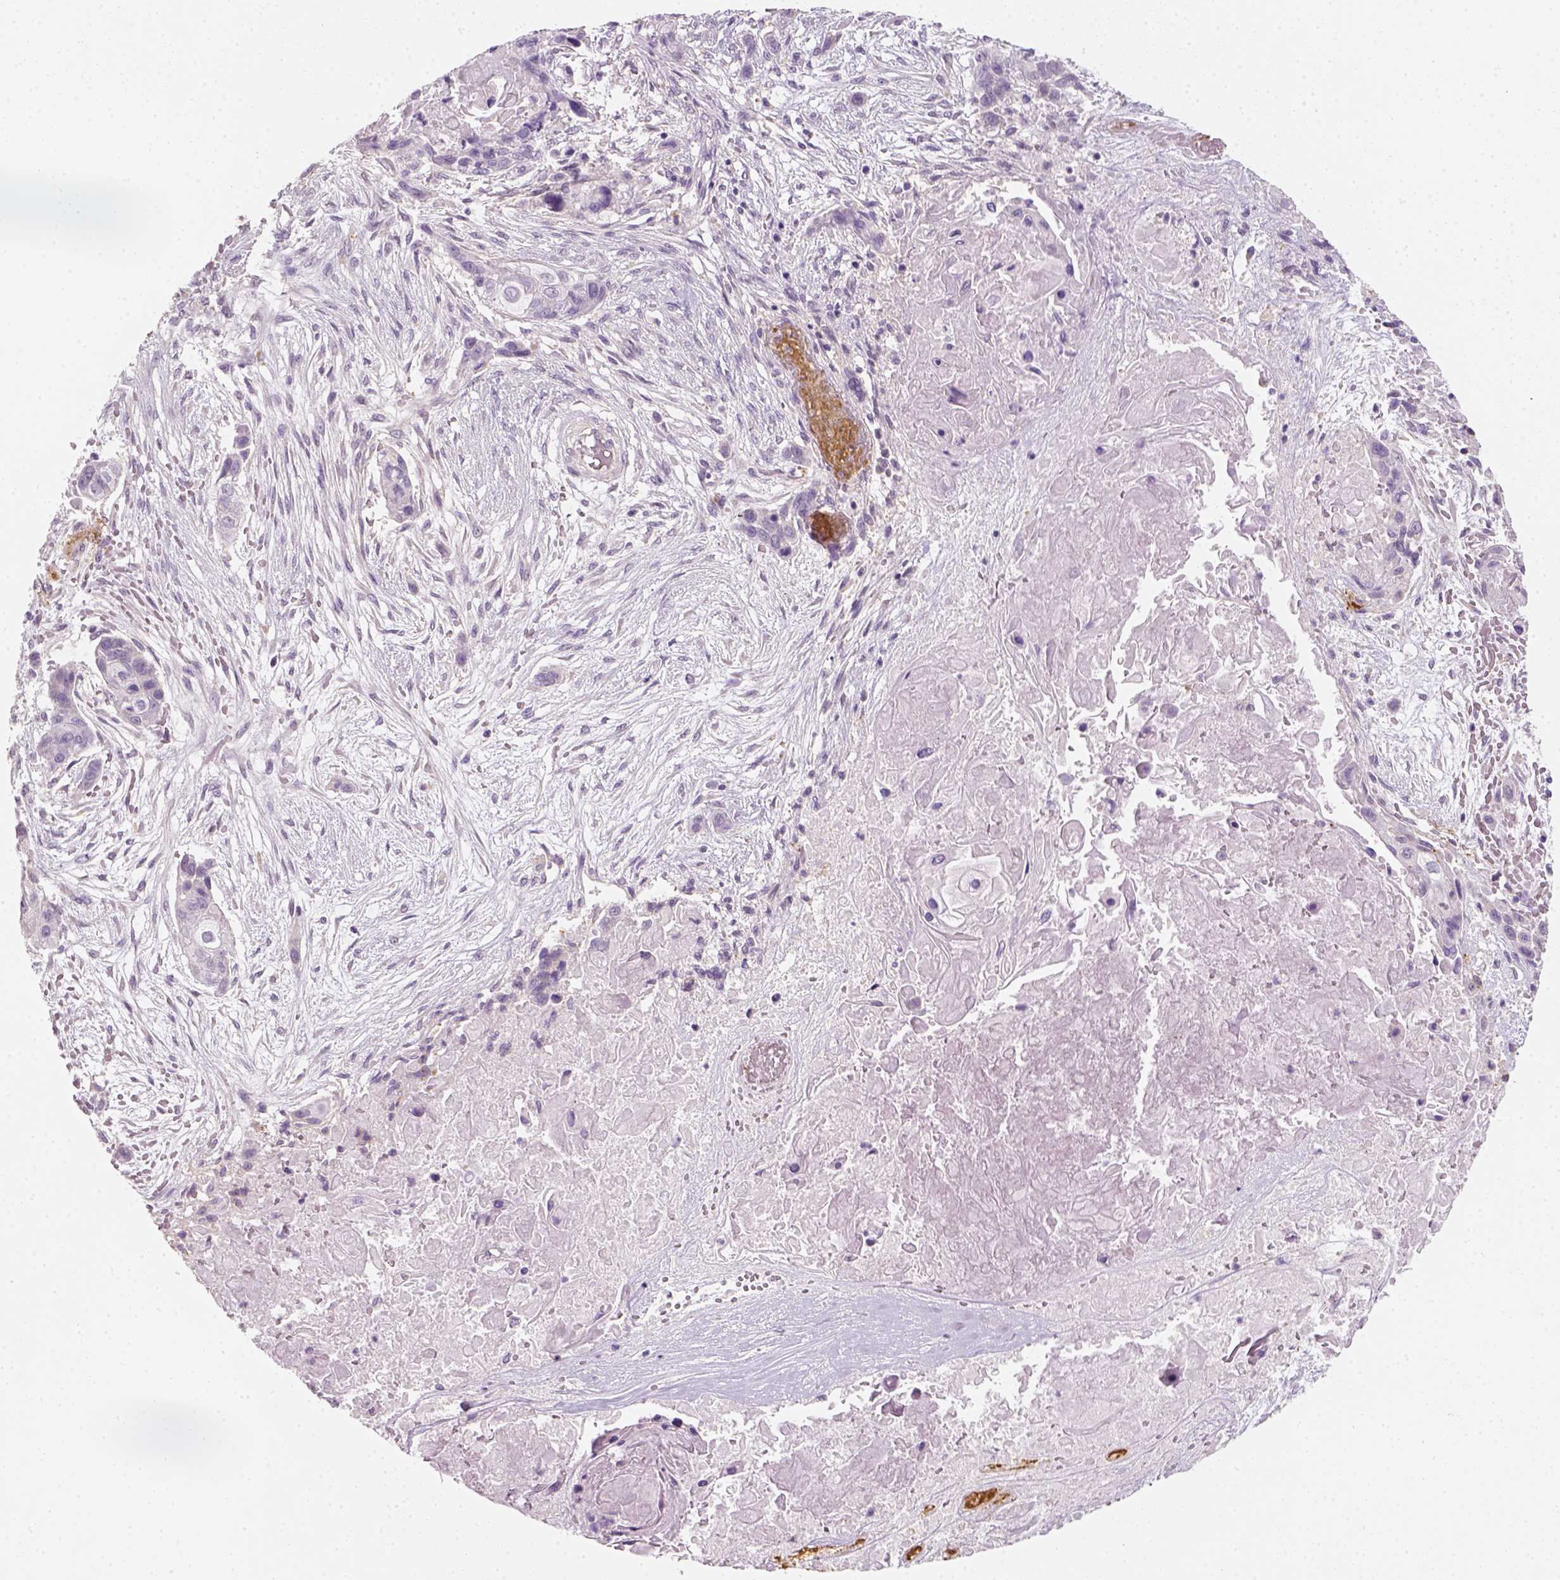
{"staining": {"intensity": "negative", "quantity": "none", "location": "none"}, "tissue": "lung cancer", "cell_type": "Tumor cells", "image_type": "cancer", "snomed": [{"axis": "morphology", "description": "Squamous cell carcinoma, NOS"}, {"axis": "topography", "description": "Lung"}], "caption": "A high-resolution image shows immunohistochemistry staining of lung squamous cell carcinoma, which reveals no significant expression in tumor cells.", "gene": "FAM163B", "patient": {"sex": "male", "age": 69}}